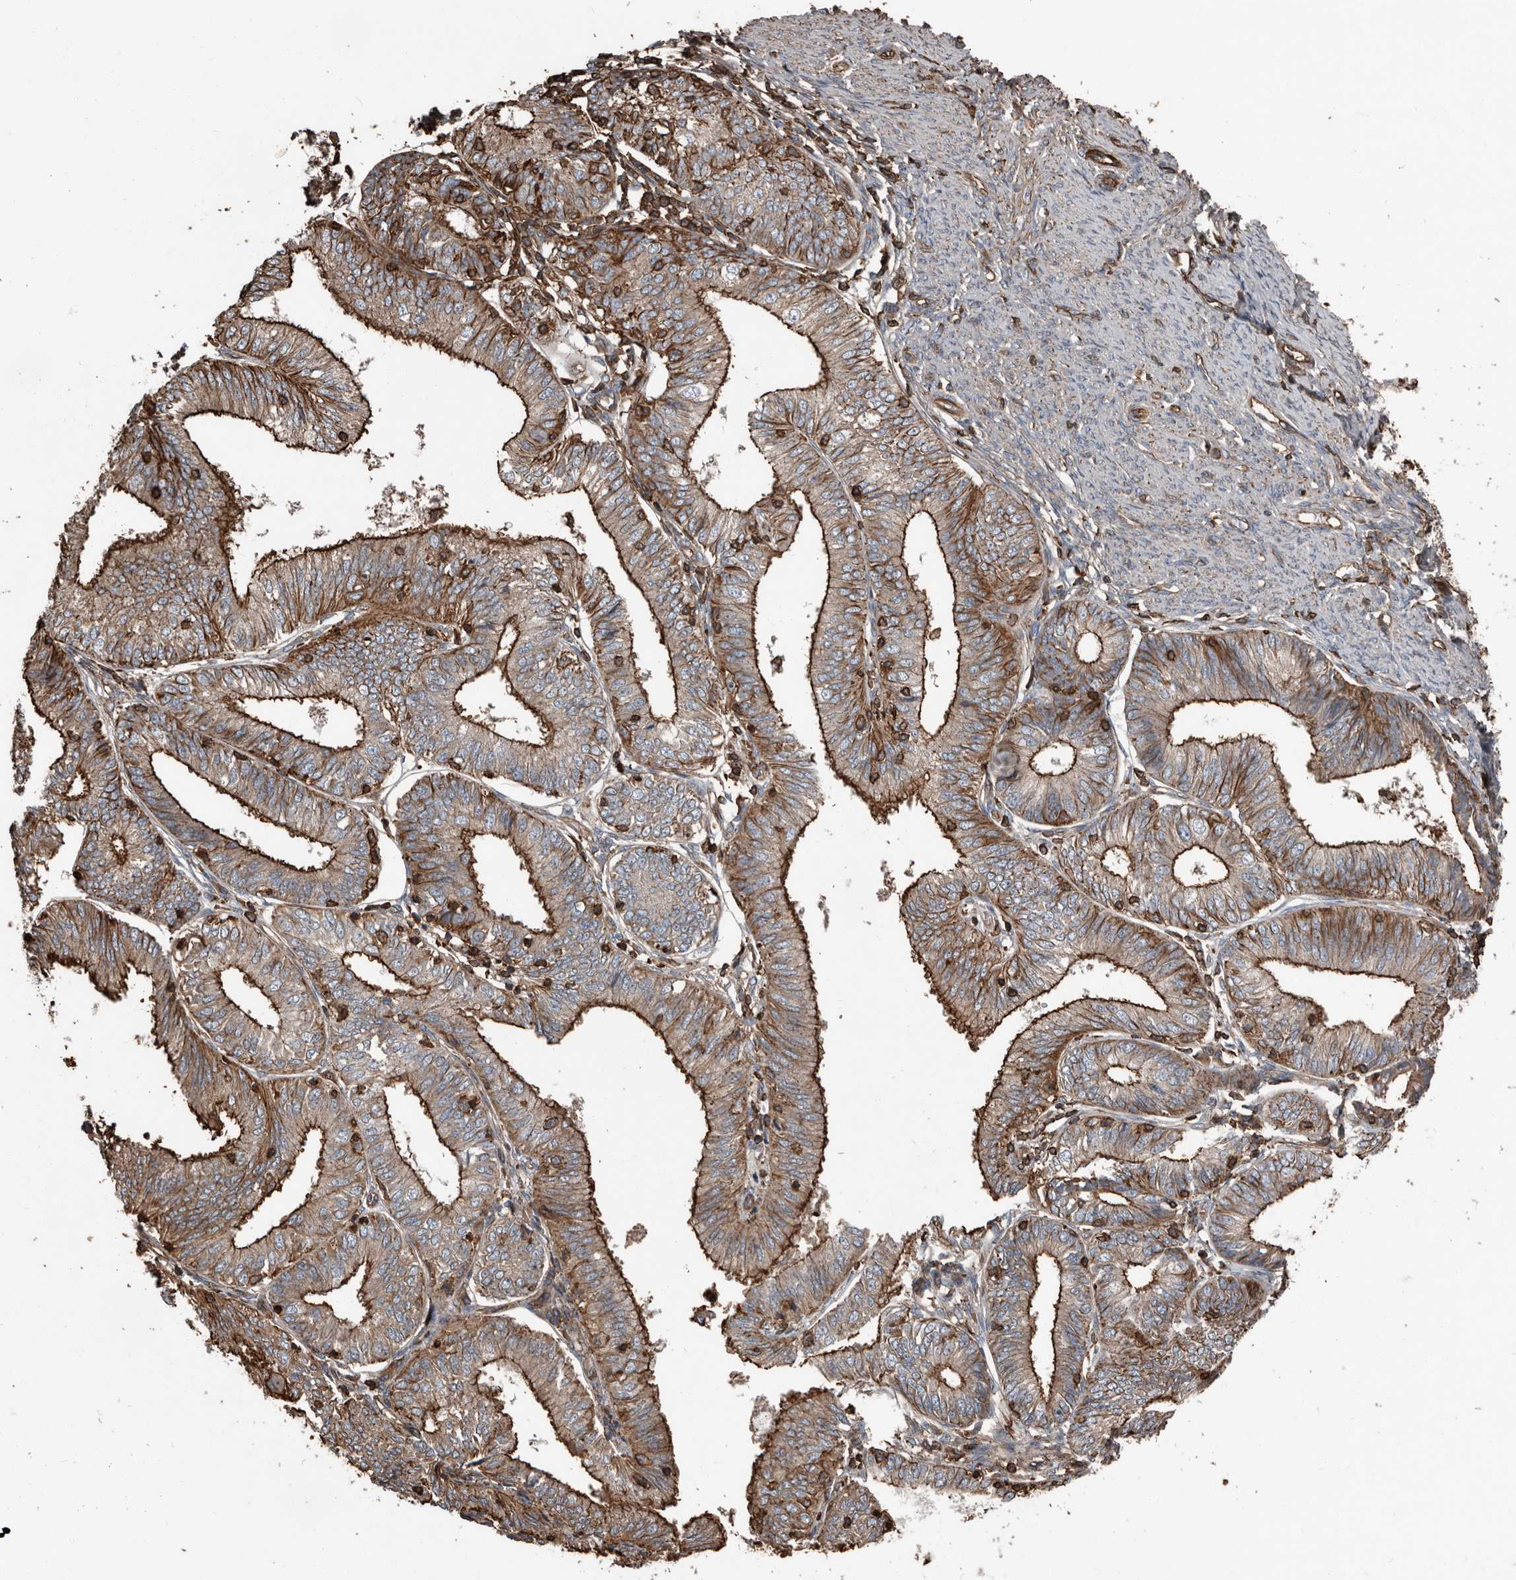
{"staining": {"intensity": "strong", "quantity": "25%-75%", "location": "cytoplasmic/membranous"}, "tissue": "endometrial cancer", "cell_type": "Tumor cells", "image_type": "cancer", "snomed": [{"axis": "morphology", "description": "Adenocarcinoma, NOS"}, {"axis": "topography", "description": "Endometrium"}], "caption": "Immunohistochemical staining of human endometrial cancer reveals strong cytoplasmic/membranous protein expression in approximately 25%-75% of tumor cells.", "gene": "DENND6B", "patient": {"sex": "female", "age": 51}}